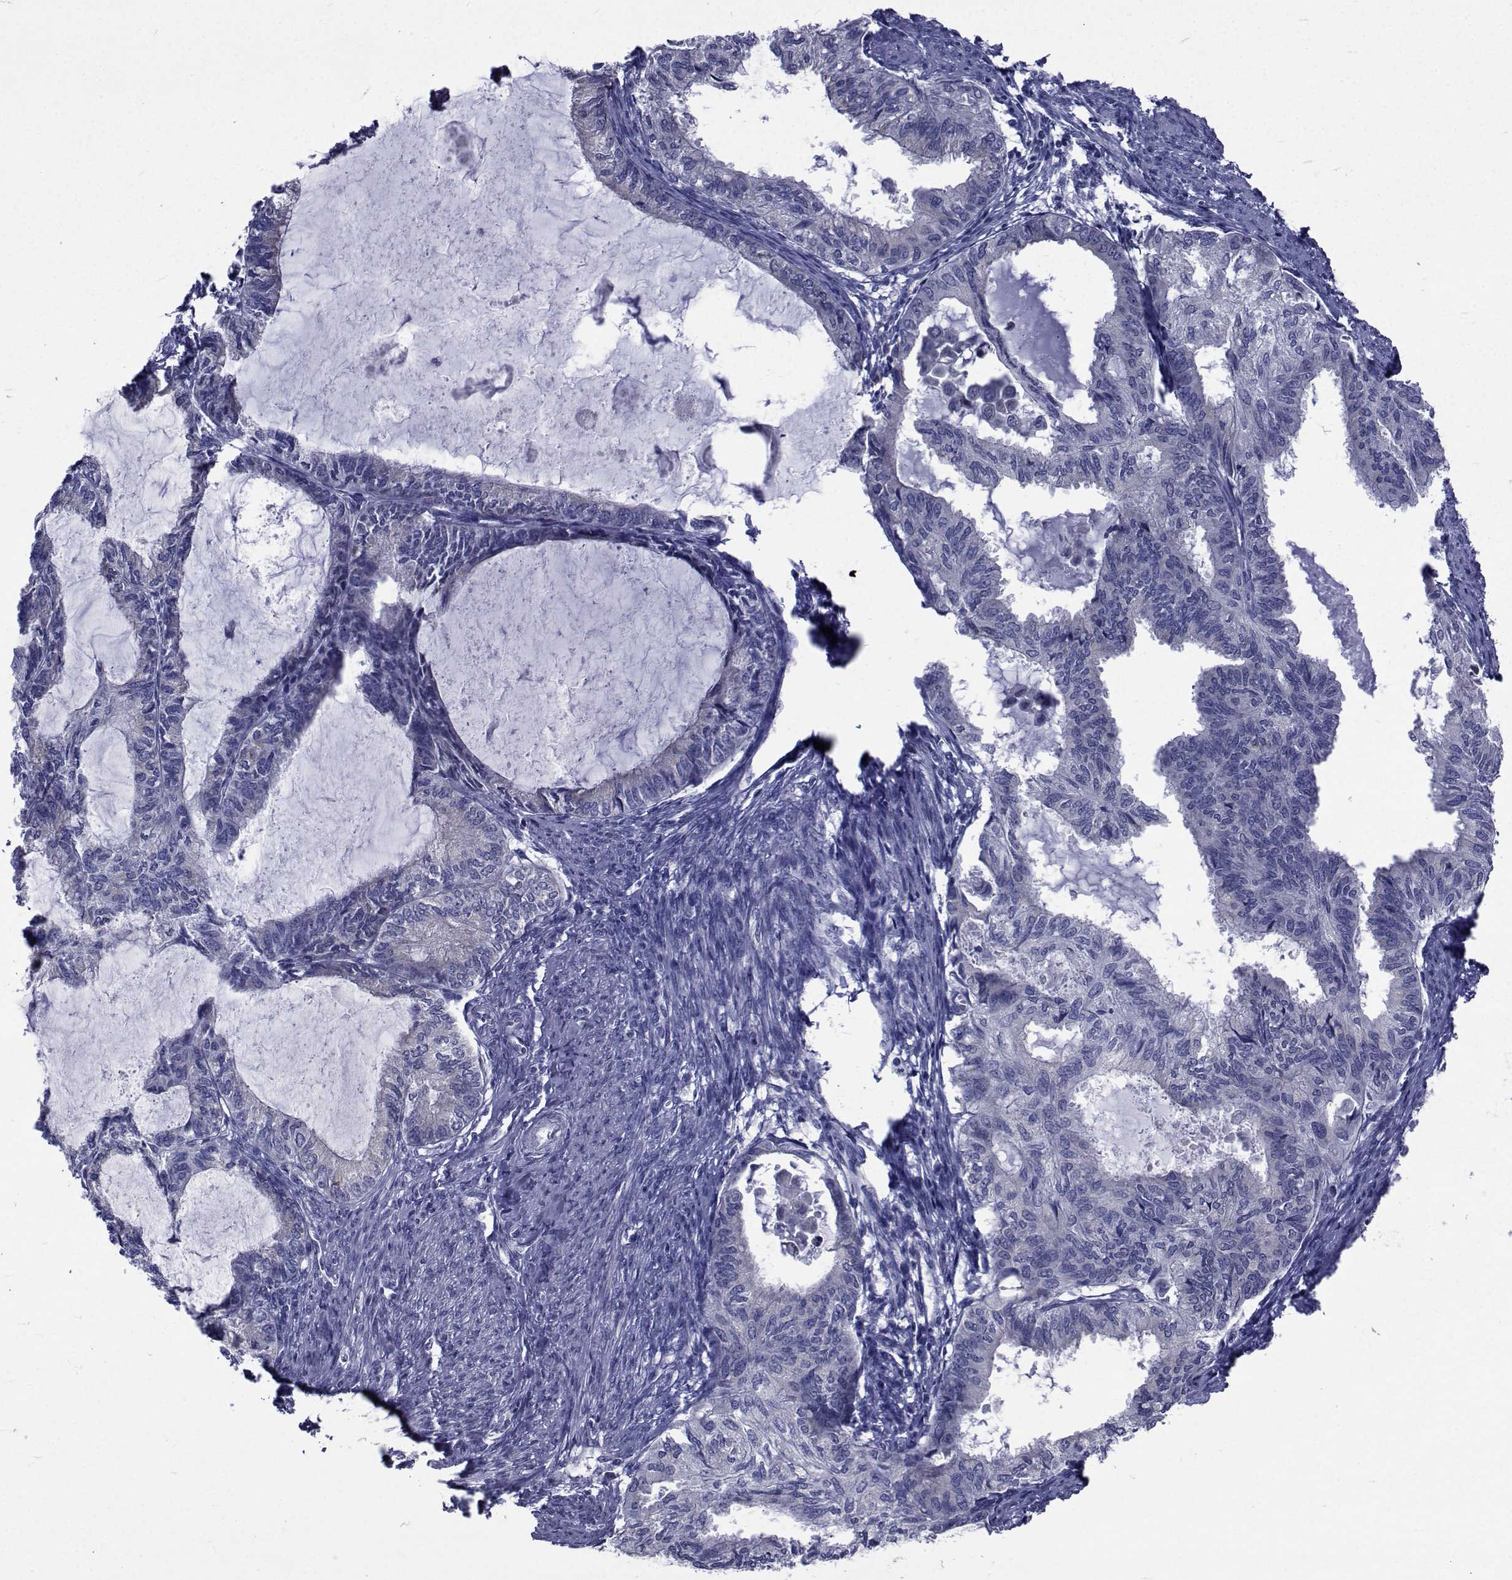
{"staining": {"intensity": "negative", "quantity": "none", "location": "none"}, "tissue": "endometrial cancer", "cell_type": "Tumor cells", "image_type": "cancer", "snomed": [{"axis": "morphology", "description": "Adenocarcinoma, NOS"}, {"axis": "topography", "description": "Endometrium"}], "caption": "A high-resolution photomicrograph shows immunohistochemistry (IHC) staining of endometrial adenocarcinoma, which exhibits no significant expression in tumor cells.", "gene": "ROPN1", "patient": {"sex": "female", "age": 86}}